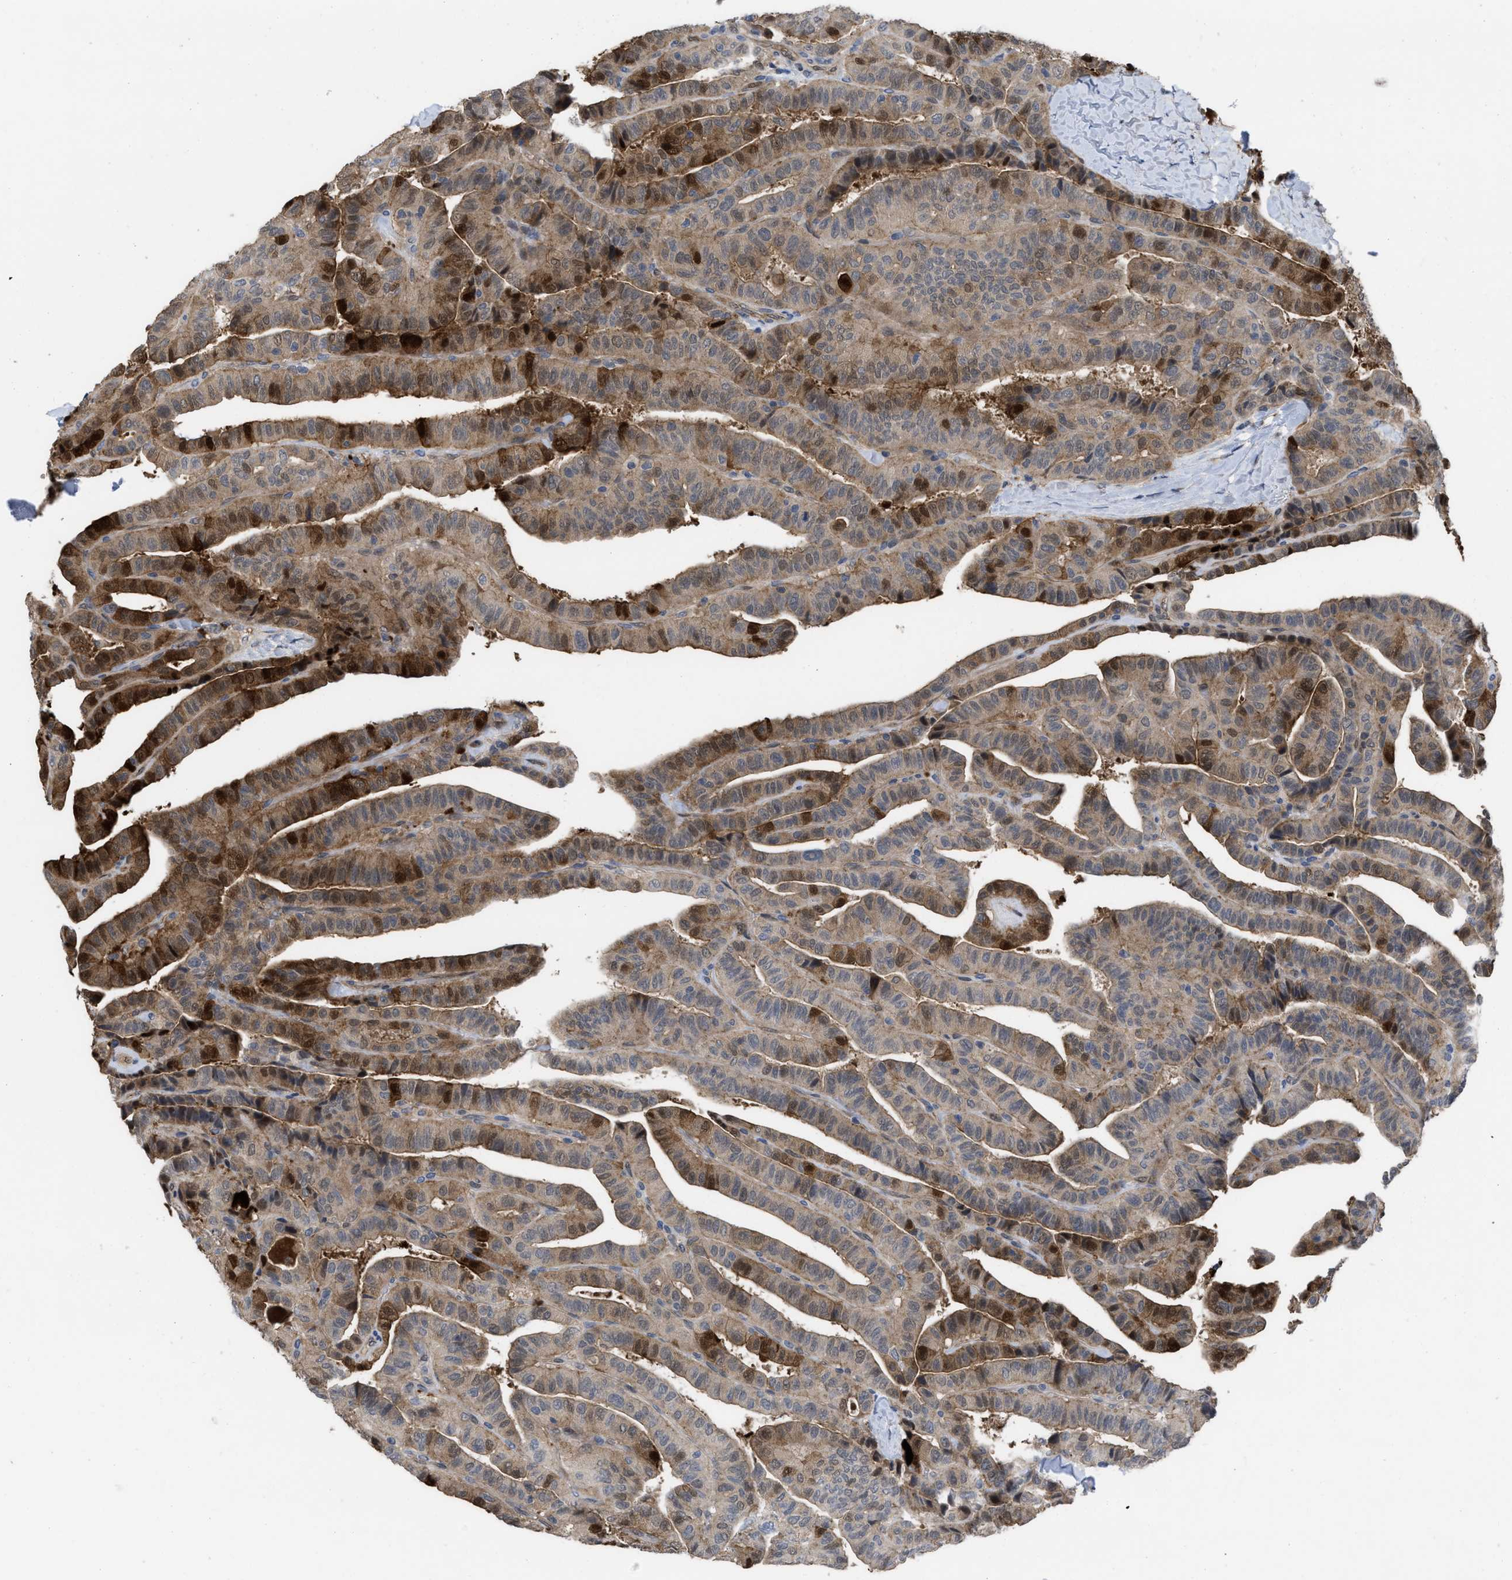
{"staining": {"intensity": "moderate", "quantity": "25%-75%", "location": "cytoplasmic/membranous"}, "tissue": "thyroid cancer", "cell_type": "Tumor cells", "image_type": "cancer", "snomed": [{"axis": "morphology", "description": "Papillary adenocarcinoma, NOS"}, {"axis": "topography", "description": "Thyroid gland"}], "caption": "Immunohistochemical staining of thyroid cancer (papillary adenocarcinoma) demonstrates medium levels of moderate cytoplasmic/membranous protein positivity in approximately 25%-75% of tumor cells. (DAB (3,3'-diaminobenzidine) IHC with brightfield microscopy, high magnification).", "gene": "LDAF1", "patient": {"sex": "male", "age": 77}}